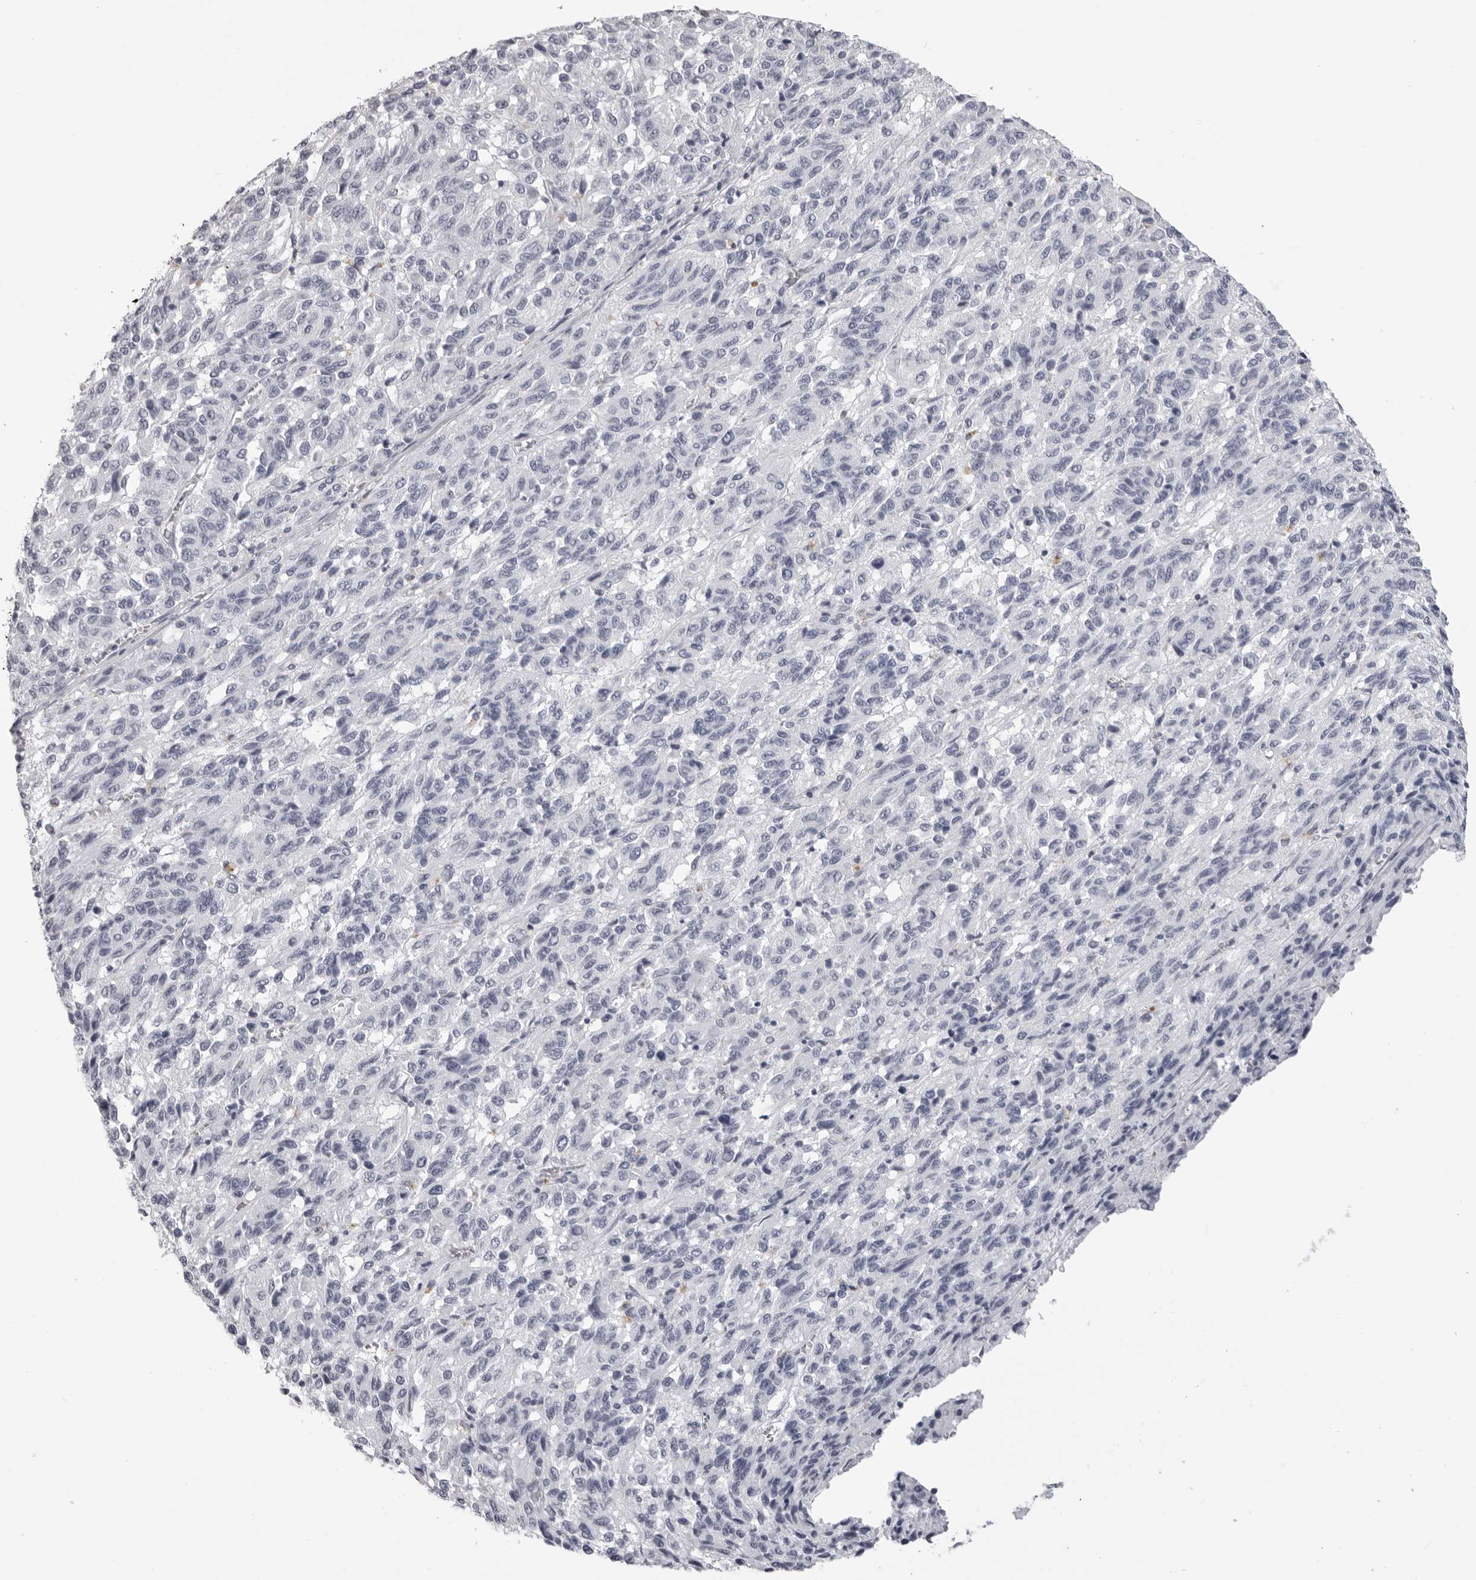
{"staining": {"intensity": "negative", "quantity": "none", "location": "none"}, "tissue": "melanoma", "cell_type": "Tumor cells", "image_type": "cancer", "snomed": [{"axis": "morphology", "description": "Malignant melanoma, Metastatic site"}, {"axis": "topography", "description": "Lung"}], "caption": "High magnification brightfield microscopy of malignant melanoma (metastatic site) stained with DAB (3,3'-diaminobenzidine) (brown) and counterstained with hematoxylin (blue): tumor cells show no significant expression.", "gene": "CST1", "patient": {"sex": "male", "age": 64}}